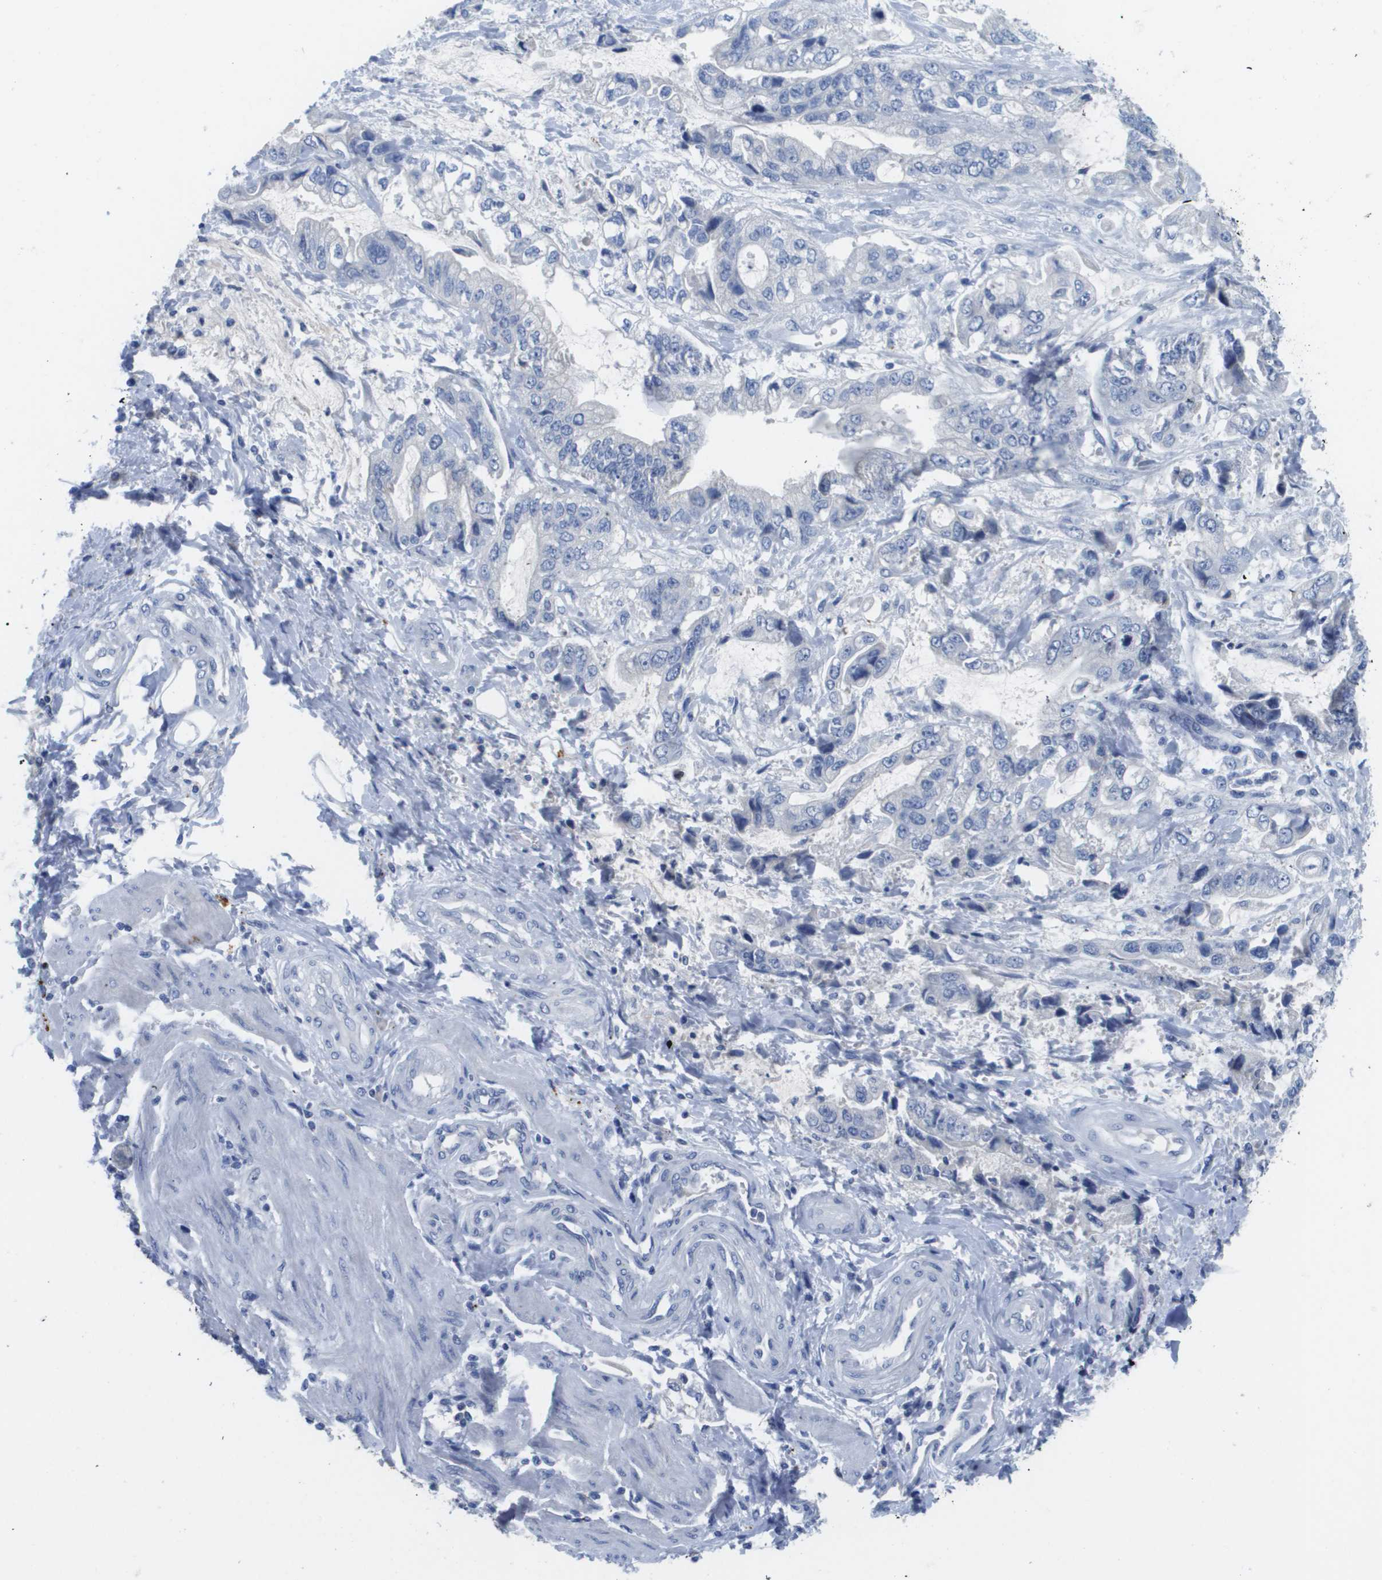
{"staining": {"intensity": "negative", "quantity": "none", "location": "none"}, "tissue": "stomach cancer", "cell_type": "Tumor cells", "image_type": "cancer", "snomed": [{"axis": "morphology", "description": "Normal tissue, NOS"}, {"axis": "morphology", "description": "Adenocarcinoma, NOS"}, {"axis": "topography", "description": "Stomach"}], "caption": "Human stomach cancer stained for a protein using immunohistochemistry displays no positivity in tumor cells.", "gene": "MS4A1", "patient": {"sex": "male", "age": 62}}